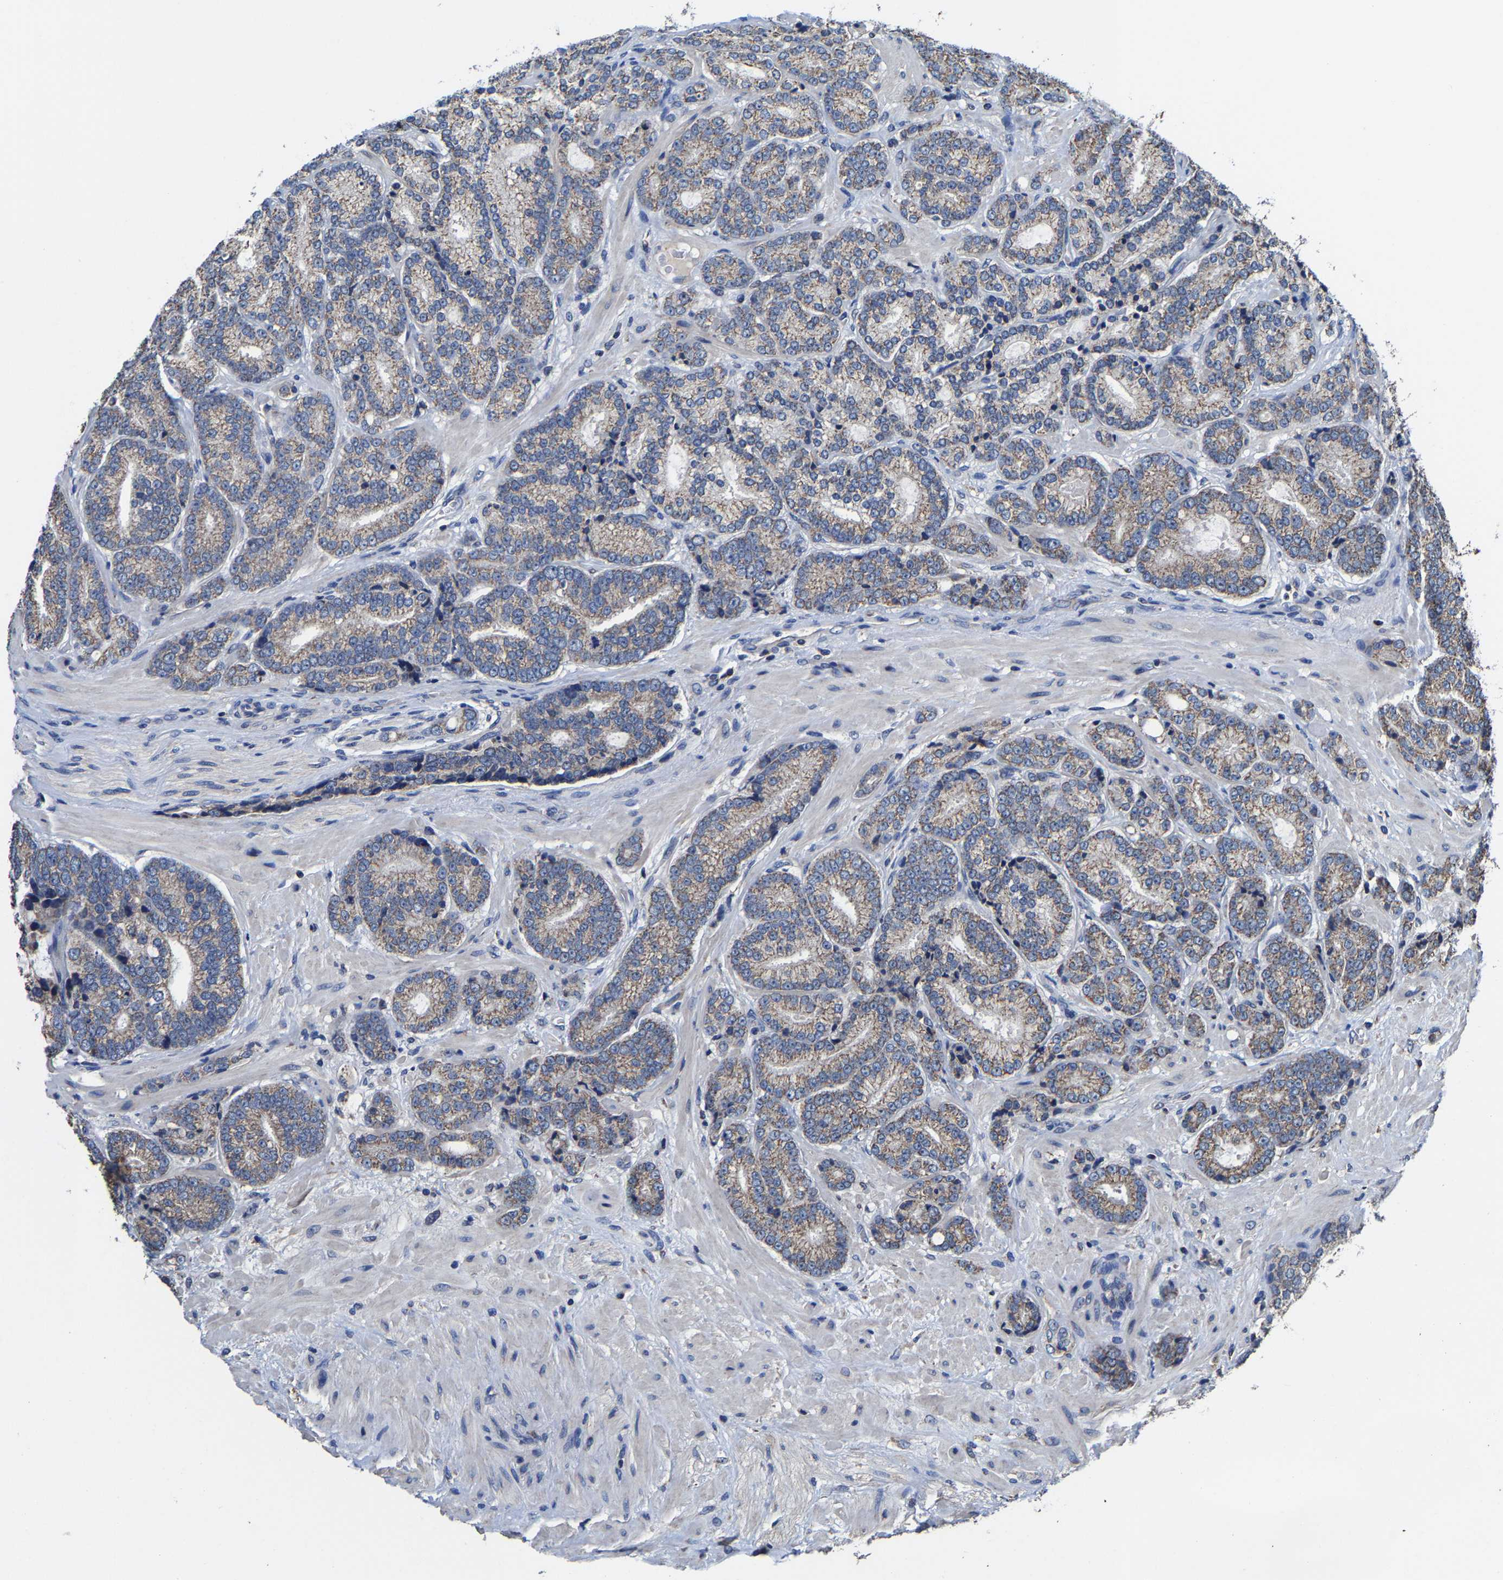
{"staining": {"intensity": "moderate", "quantity": ">75%", "location": "cytoplasmic/membranous"}, "tissue": "prostate cancer", "cell_type": "Tumor cells", "image_type": "cancer", "snomed": [{"axis": "morphology", "description": "Adenocarcinoma, High grade"}, {"axis": "topography", "description": "Prostate"}], "caption": "IHC (DAB) staining of prostate cancer (high-grade adenocarcinoma) reveals moderate cytoplasmic/membranous protein positivity in about >75% of tumor cells.", "gene": "ZCCHC7", "patient": {"sex": "male", "age": 61}}